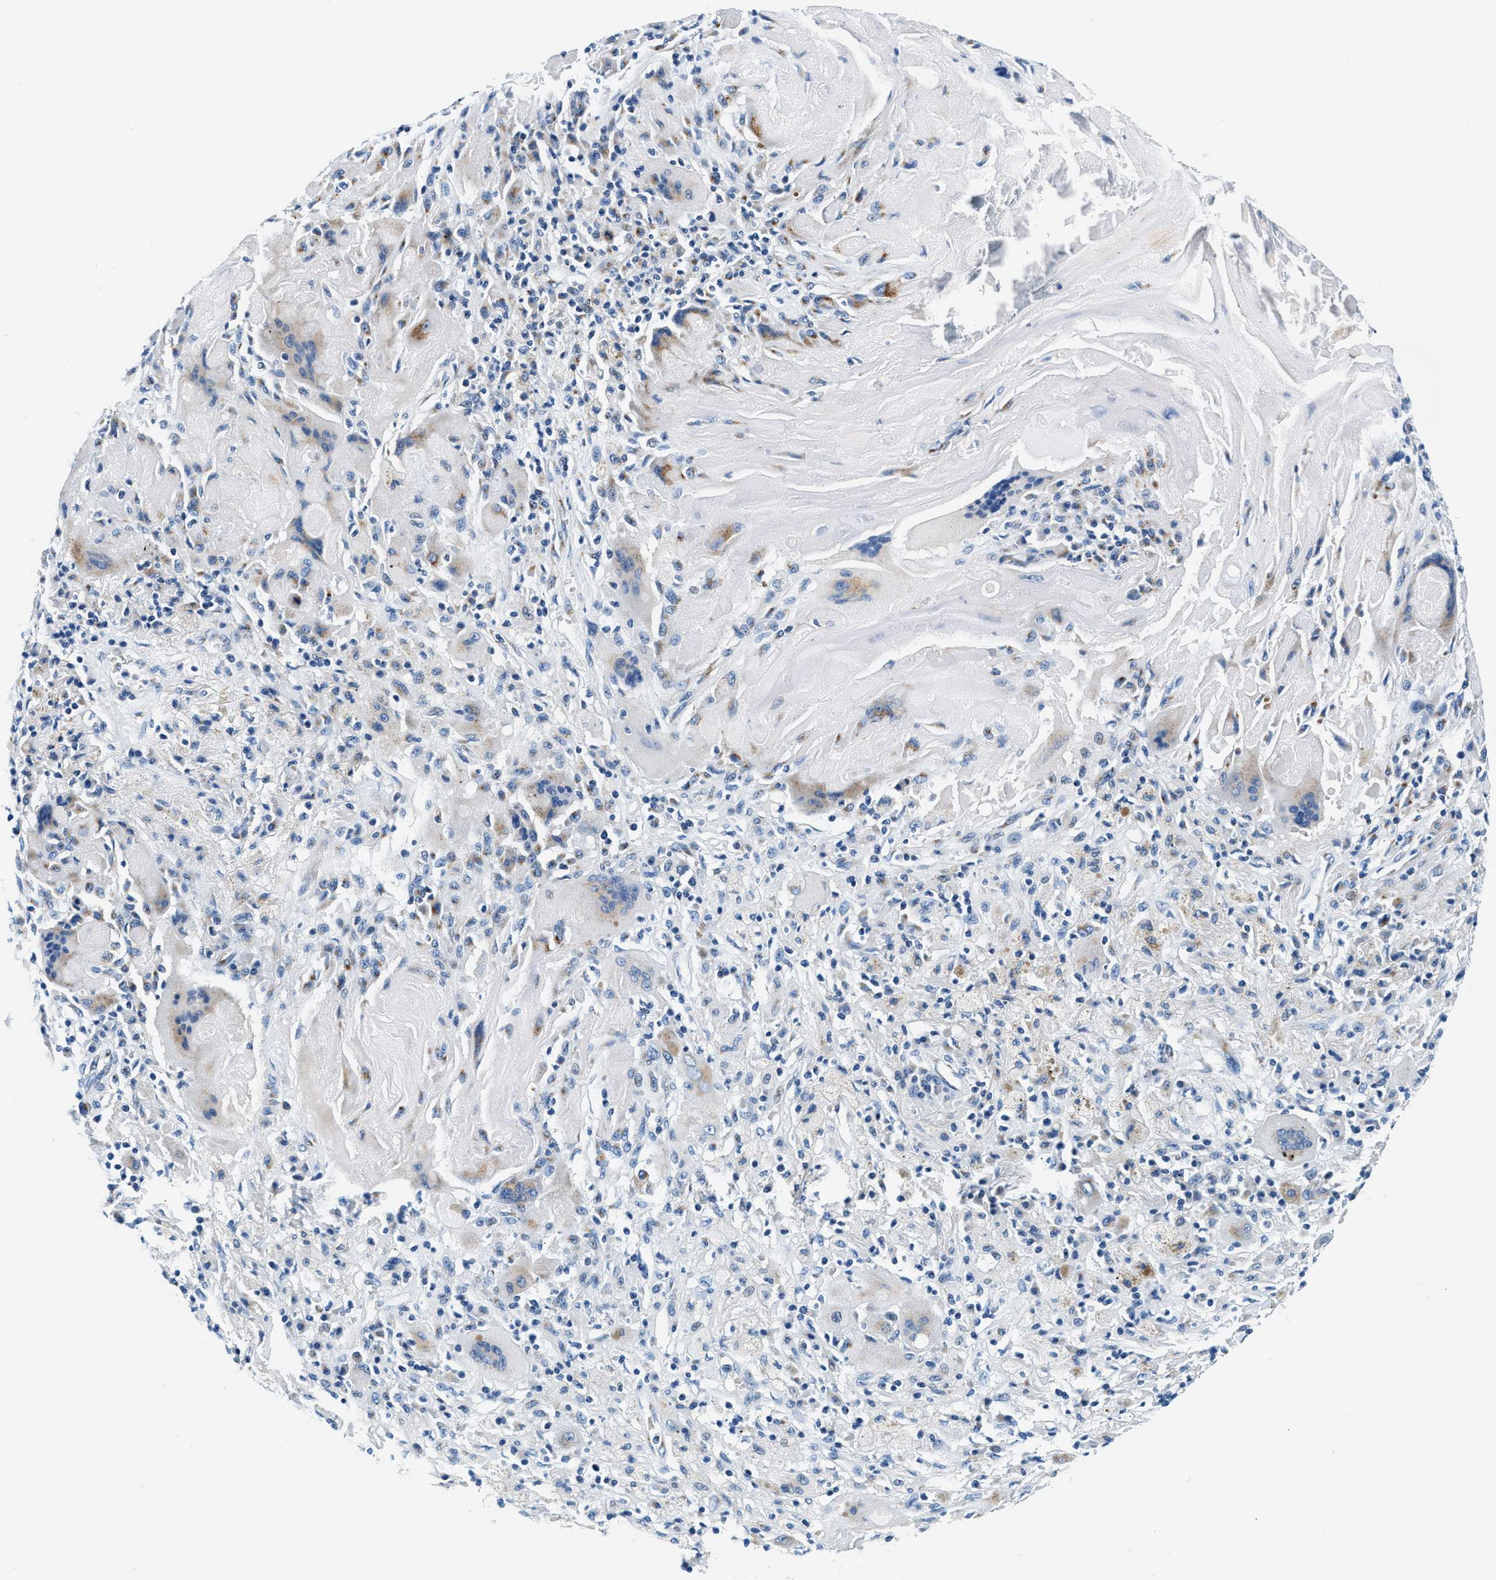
{"staining": {"intensity": "weak", "quantity": "<25%", "location": "cytoplasmic/membranous"}, "tissue": "lung cancer", "cell_type": "Tumor cells", "image_type": "cancer", "snomed": [{"axis": "morphology", "description": "Squamous cell carcinoma, NOS"}, {"axis": "topography", "description": "Lung"}], "caption": "Immunohistochemical staining of lung cancer (squamous cell carcinoma) reveals no significant positivity in tumor cells. (DAB (3,3'-diaminobenzidine) IHC, high magnification).", "gene": "VPS53", "patient": {"sex": "male", "age": 61}}